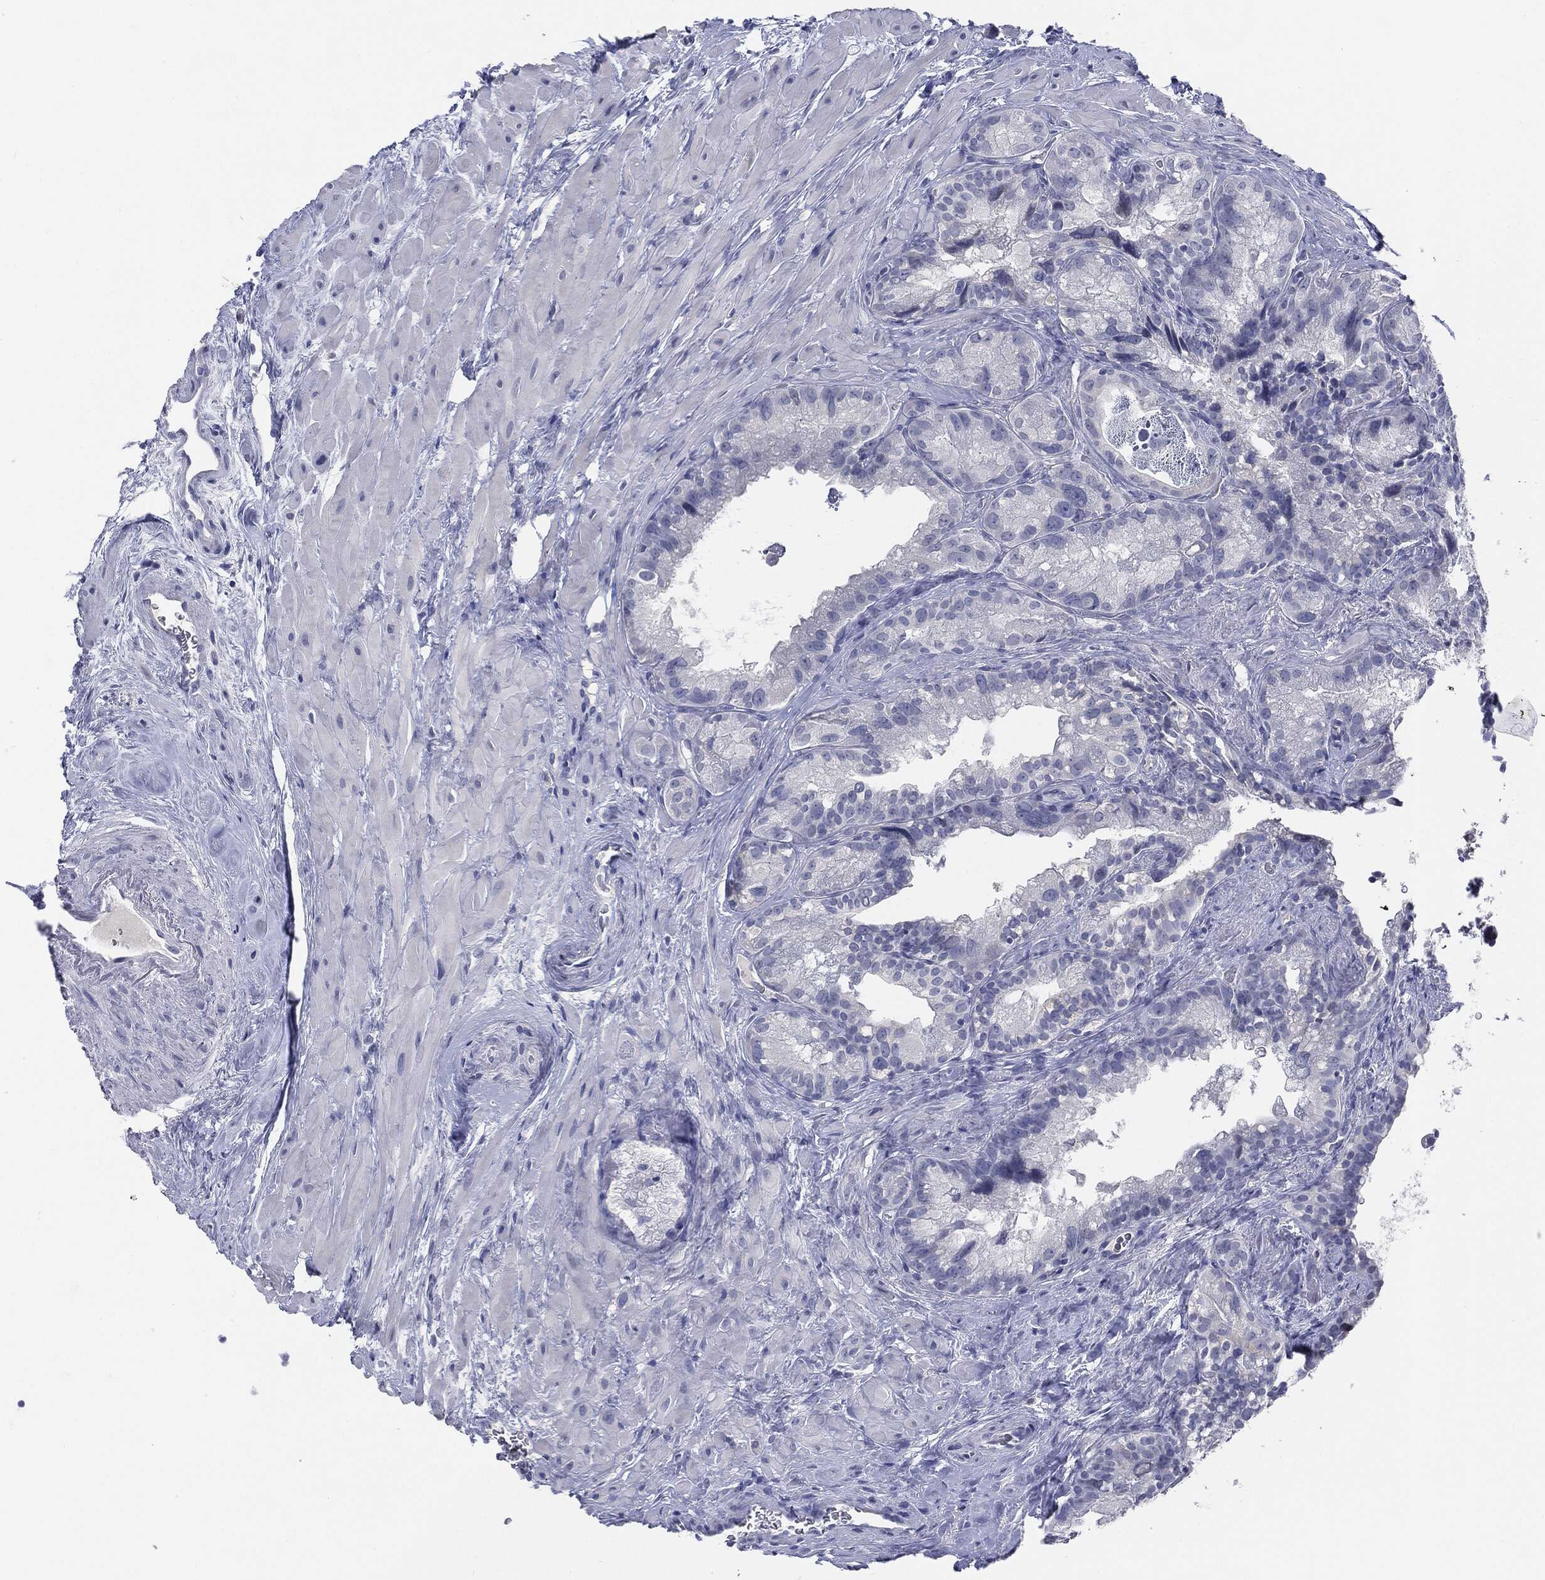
{"staining": {"intensity": "negative", "quantity": "none", "location": "none"}, "tissue": "seminal vesicle", "cell_type": "Glandular cells", "image_type": "normal", "snomed": [{"axis": "morphology", "description": "Normal tissue, NOS"}, {"axis": "topography", "description": "Seminal veicle"}], "caption": "Immunohistochemistry (IHC) image of benign seminal vesicle: seminal vesicle stained with DAB (3,3'-diaminobenzidine) displays no significant protein expression in glandular cells.", "gene": "CGB1", "patient": {"sex": "male", "age": 72}}